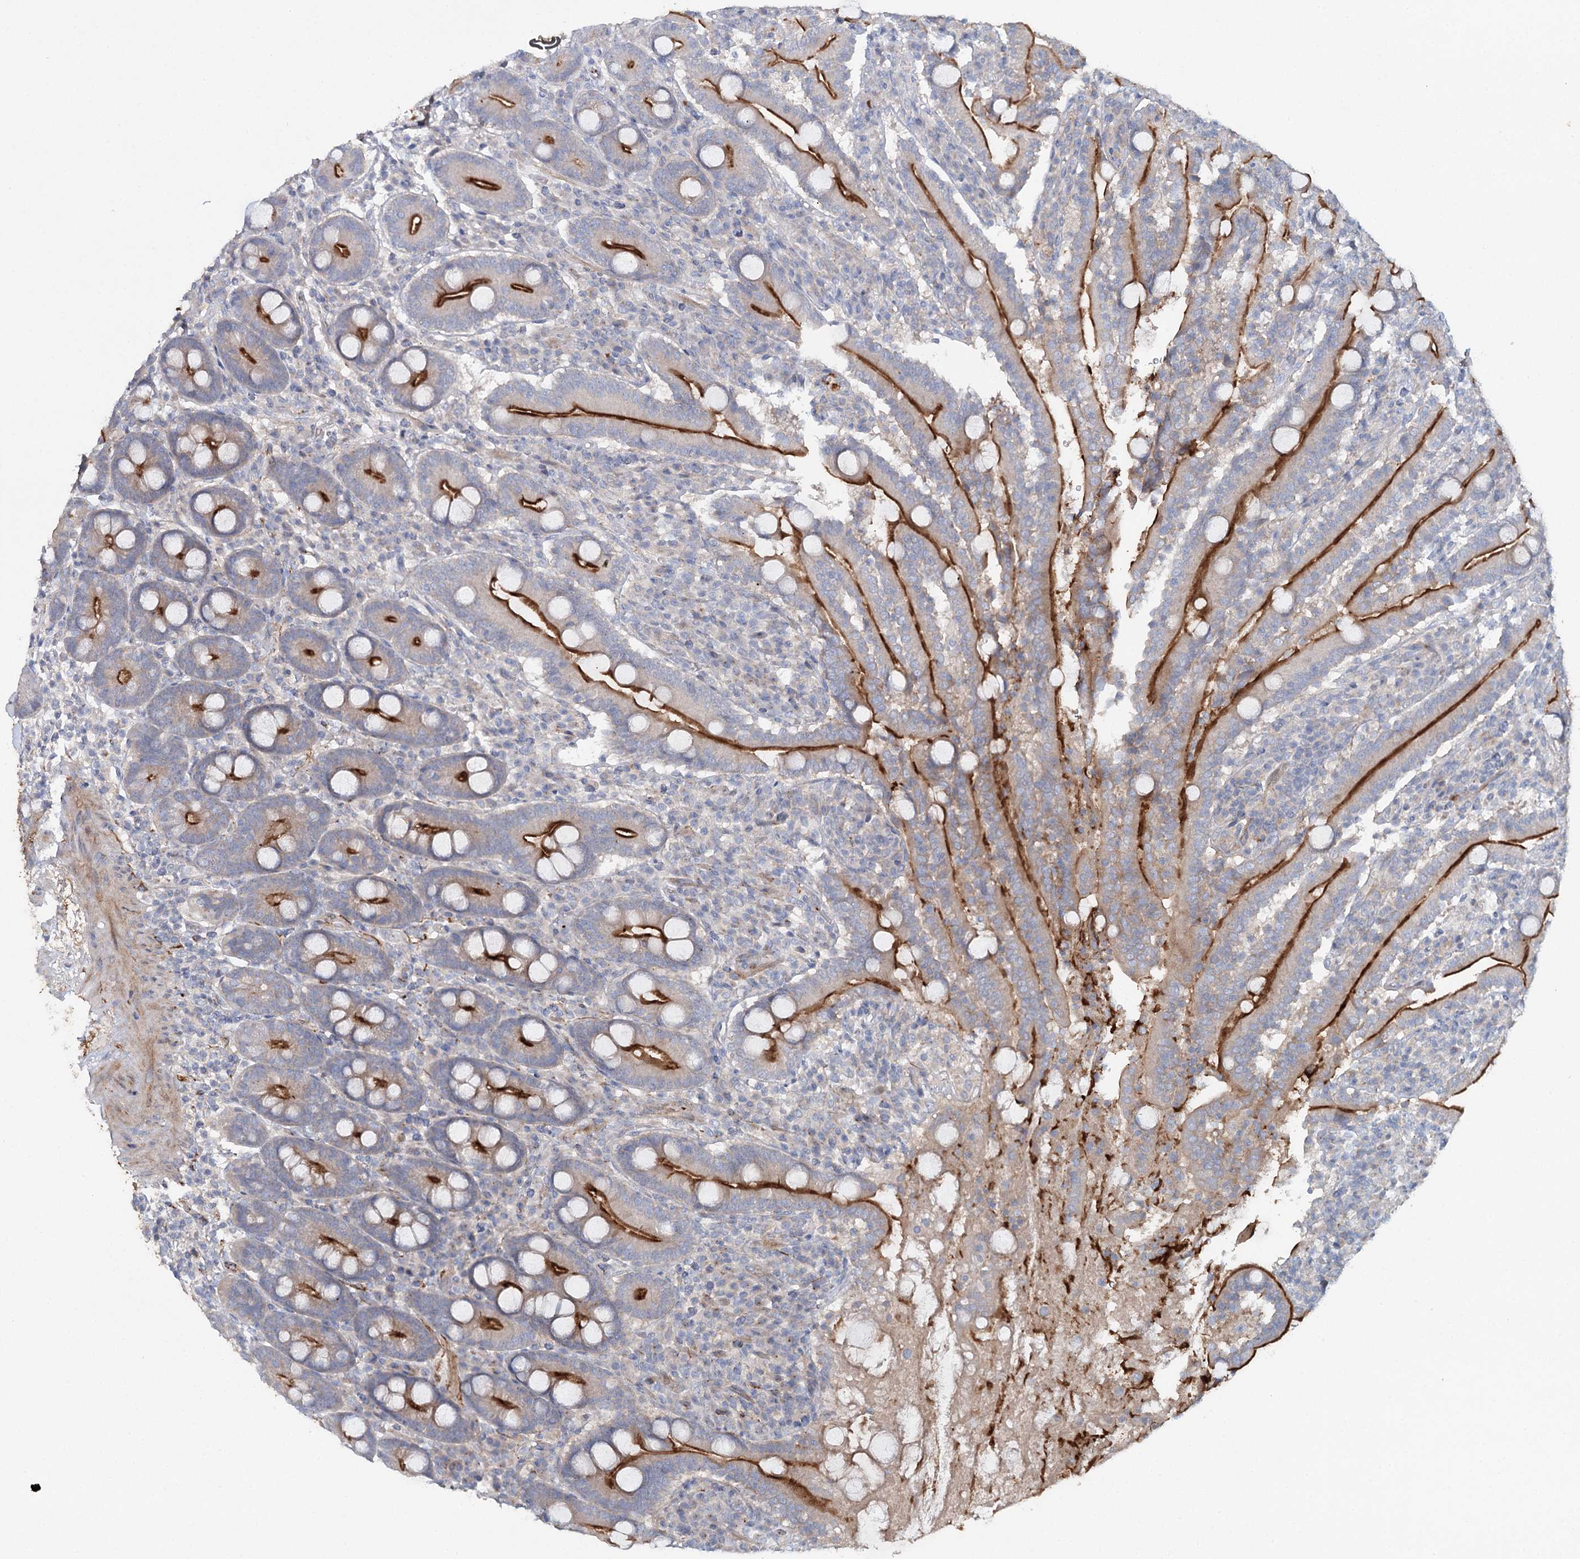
{"staining": {"intensity": "strong", "quantity": ">75%", "location": "cytoplasmic/membranous"}, "tissue": "duodenum", "cell_type": "Glandular cells", "image_type": "normal", "snomed": [{"axis": "morphology", "description": "Normal tissue, NOS"}, {"axis": "topography", "description": "Duodenum"}], "caption": "Glandular cells reveal high levels of strong cytoplasmic/membranous positivity in about >75% of cells in benign duodenum. (IHC, brightfield microscopy, high magnification).", "gene": "ALKBH8", "patient": {"sex": "male", "age": 35}}